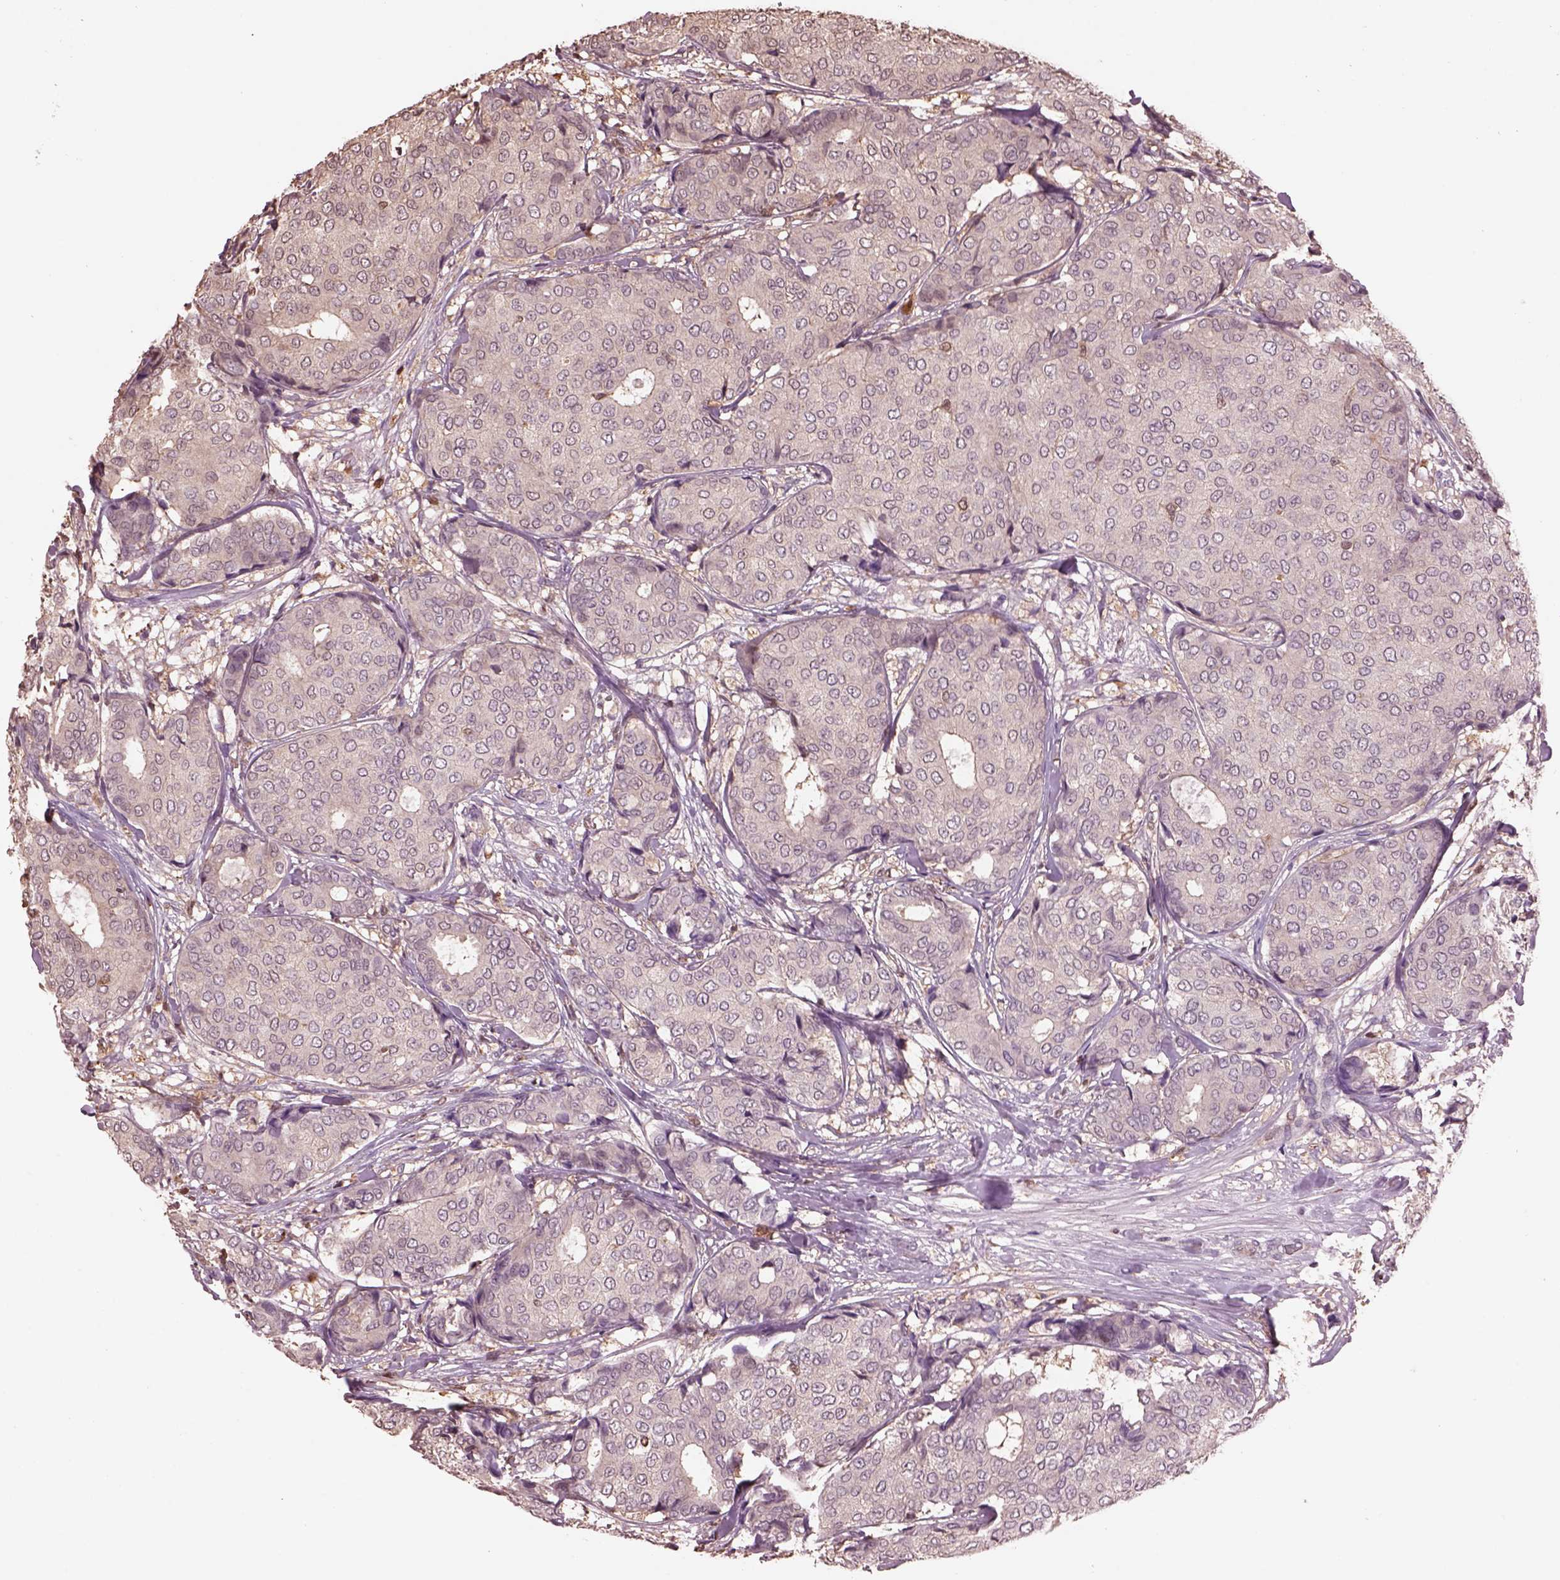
{"staining": {"intensity": "weak", "quantity": ">75%", "location": "cytoplasmic/membranous"}, "tissue": "breast cancer", "cell_type": "Tumor cells", "image_type": "cancer", "snomed": [{"axis": "morphology", "description": "Duct carcinoma"}, {"axis": "topography", "description": "Breast"}], "caption": "DAB immunohistochemical staining of human breast cancer shows weak cytoplasmic/membranous protein expression in approximately >75% of tumor cells.", "gene": "IL31RA", "patient": {"sex": "female", "age": 75}}